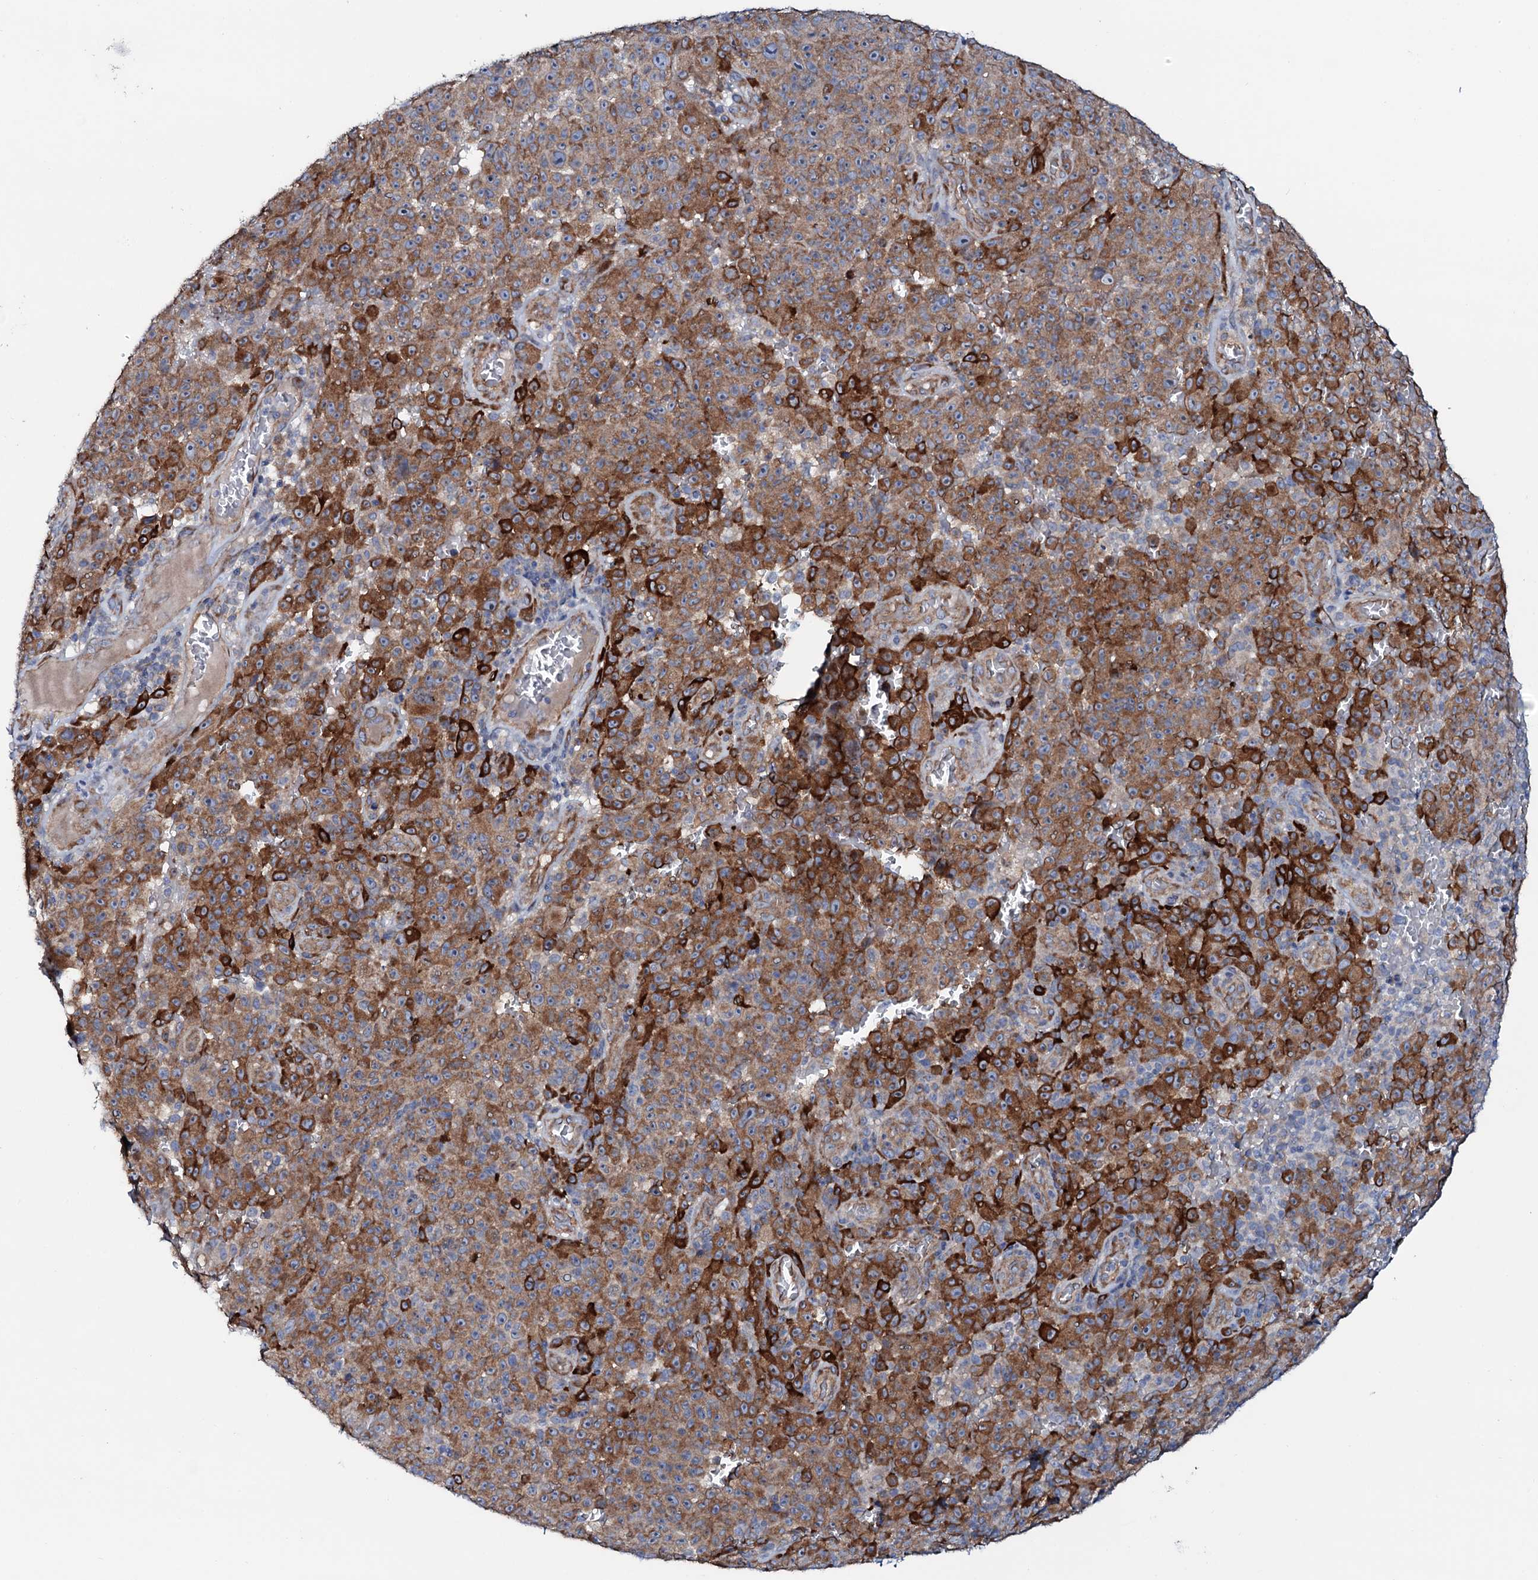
{"staining": {"intensity": "strong", "quantity": ">75%", "location": "cytoplasmic/membranous"}, "tissue": "melanoma", "cell_type": "Tumor cells", "image_type": "cancer", "snomed": [{"axis": "morphology", "description": "Malignant melanoma, NOS"}, {"axis": "topography", "description": "Skin"}], "caption": "The immunohistochemical stain highlights strong cytoplasmic/membranous staining in tumor cells of malignant melanoma tissue.", "gene": "STARD13", "patient": {"sex": "female", "age": 82}}